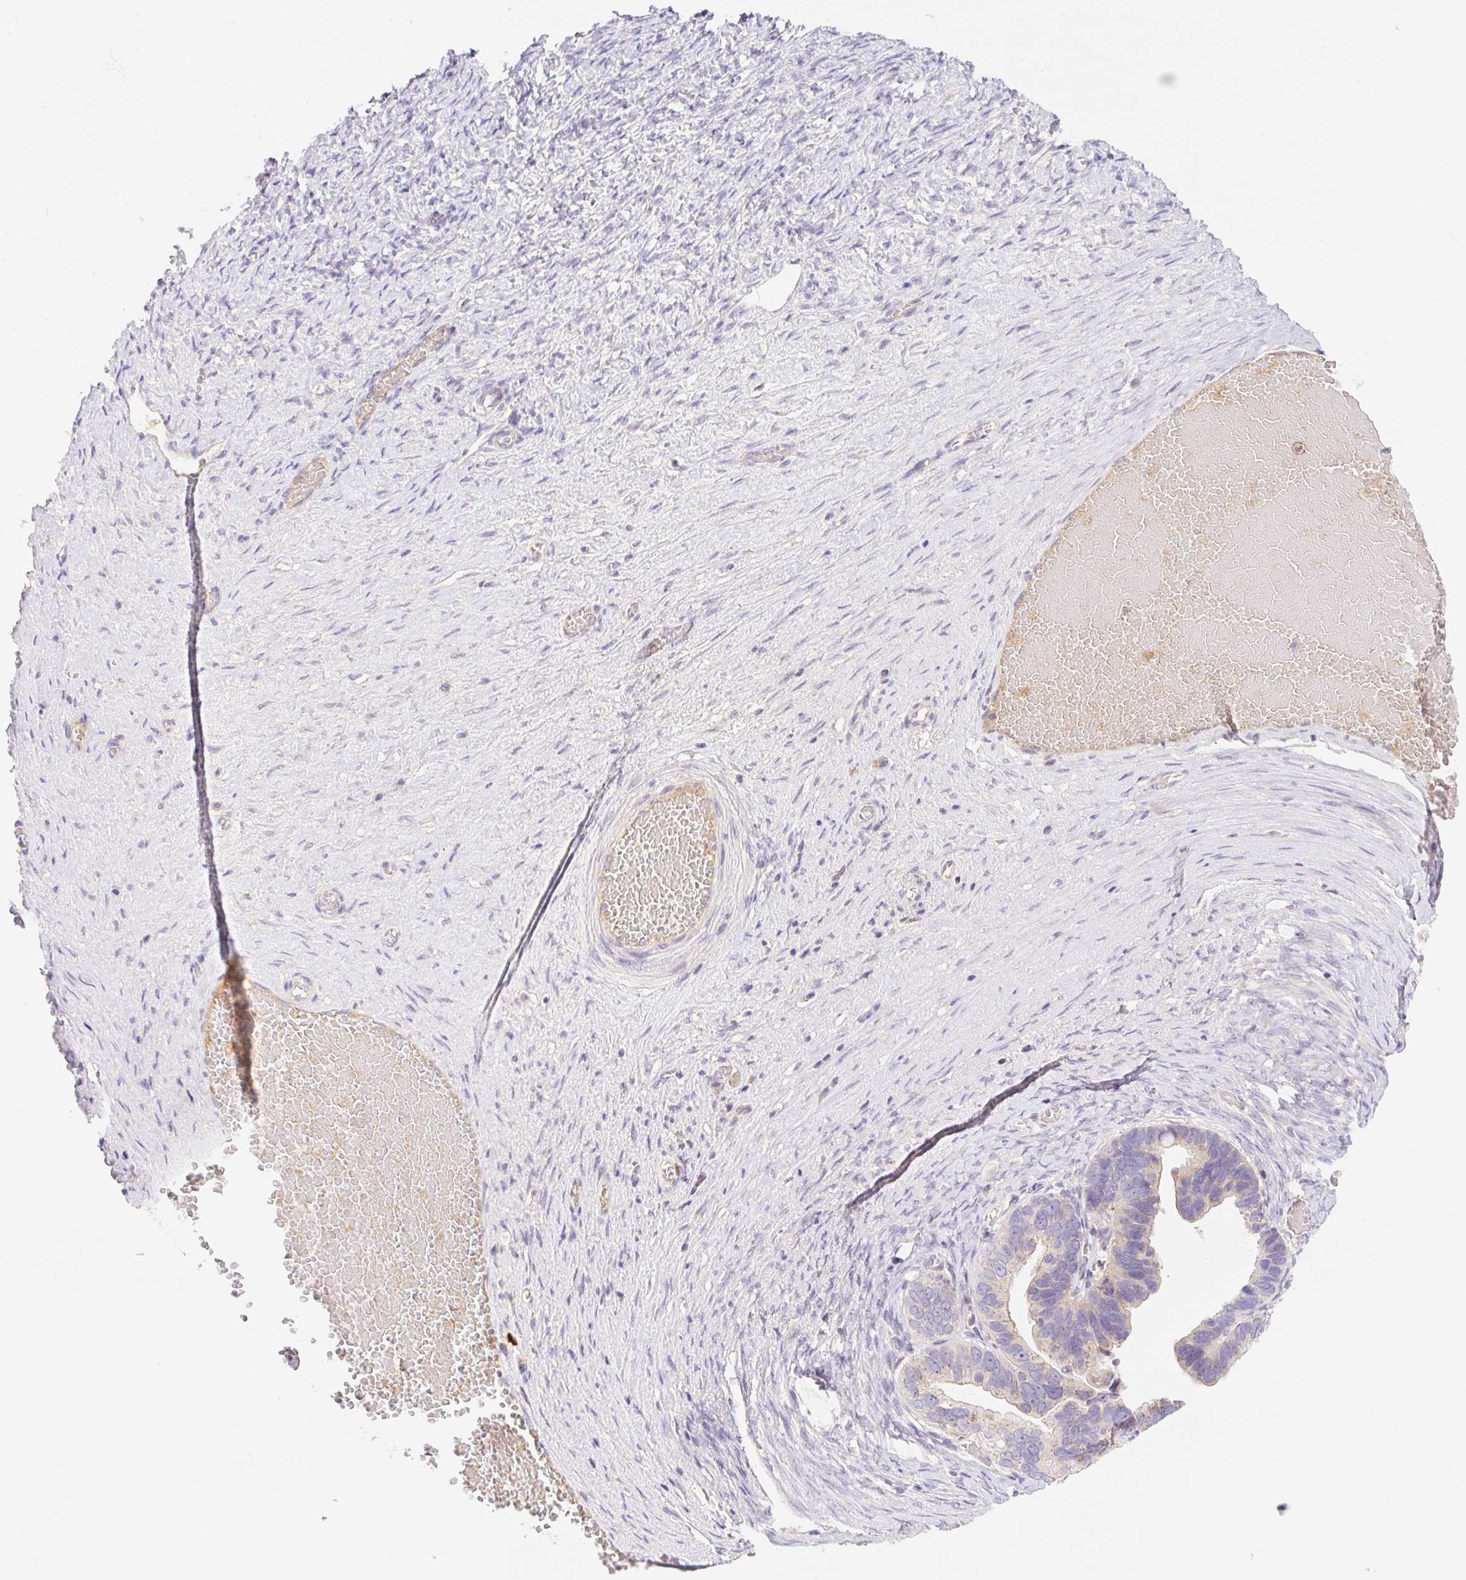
{"staining": {"intensity": "weak", "quantity": "<25%", "location": "cytoplasmic/membranous"}, "tissue": "ovarian cancer", "cell_type": "Tumor cells", "image_type": "cancer", "snomed": [{"axis": "morphology", "description": "Cystadenocarcinoma, serous, NOS"}, {"axis": "topography", "description": "Ovary"}], "caption": "Tumor cells are negative for protein expression in human ovarian cancer (serous cystadenocarcinoma). Brightfield microscopy of immunohistochemistry stained with DAB (3,3'-diaminobenzidine) (brown) and hematoxylin (blue), captured at high magnification.", "gene": "DENND5A", "patient": {"sex": "female", "age": 56}}